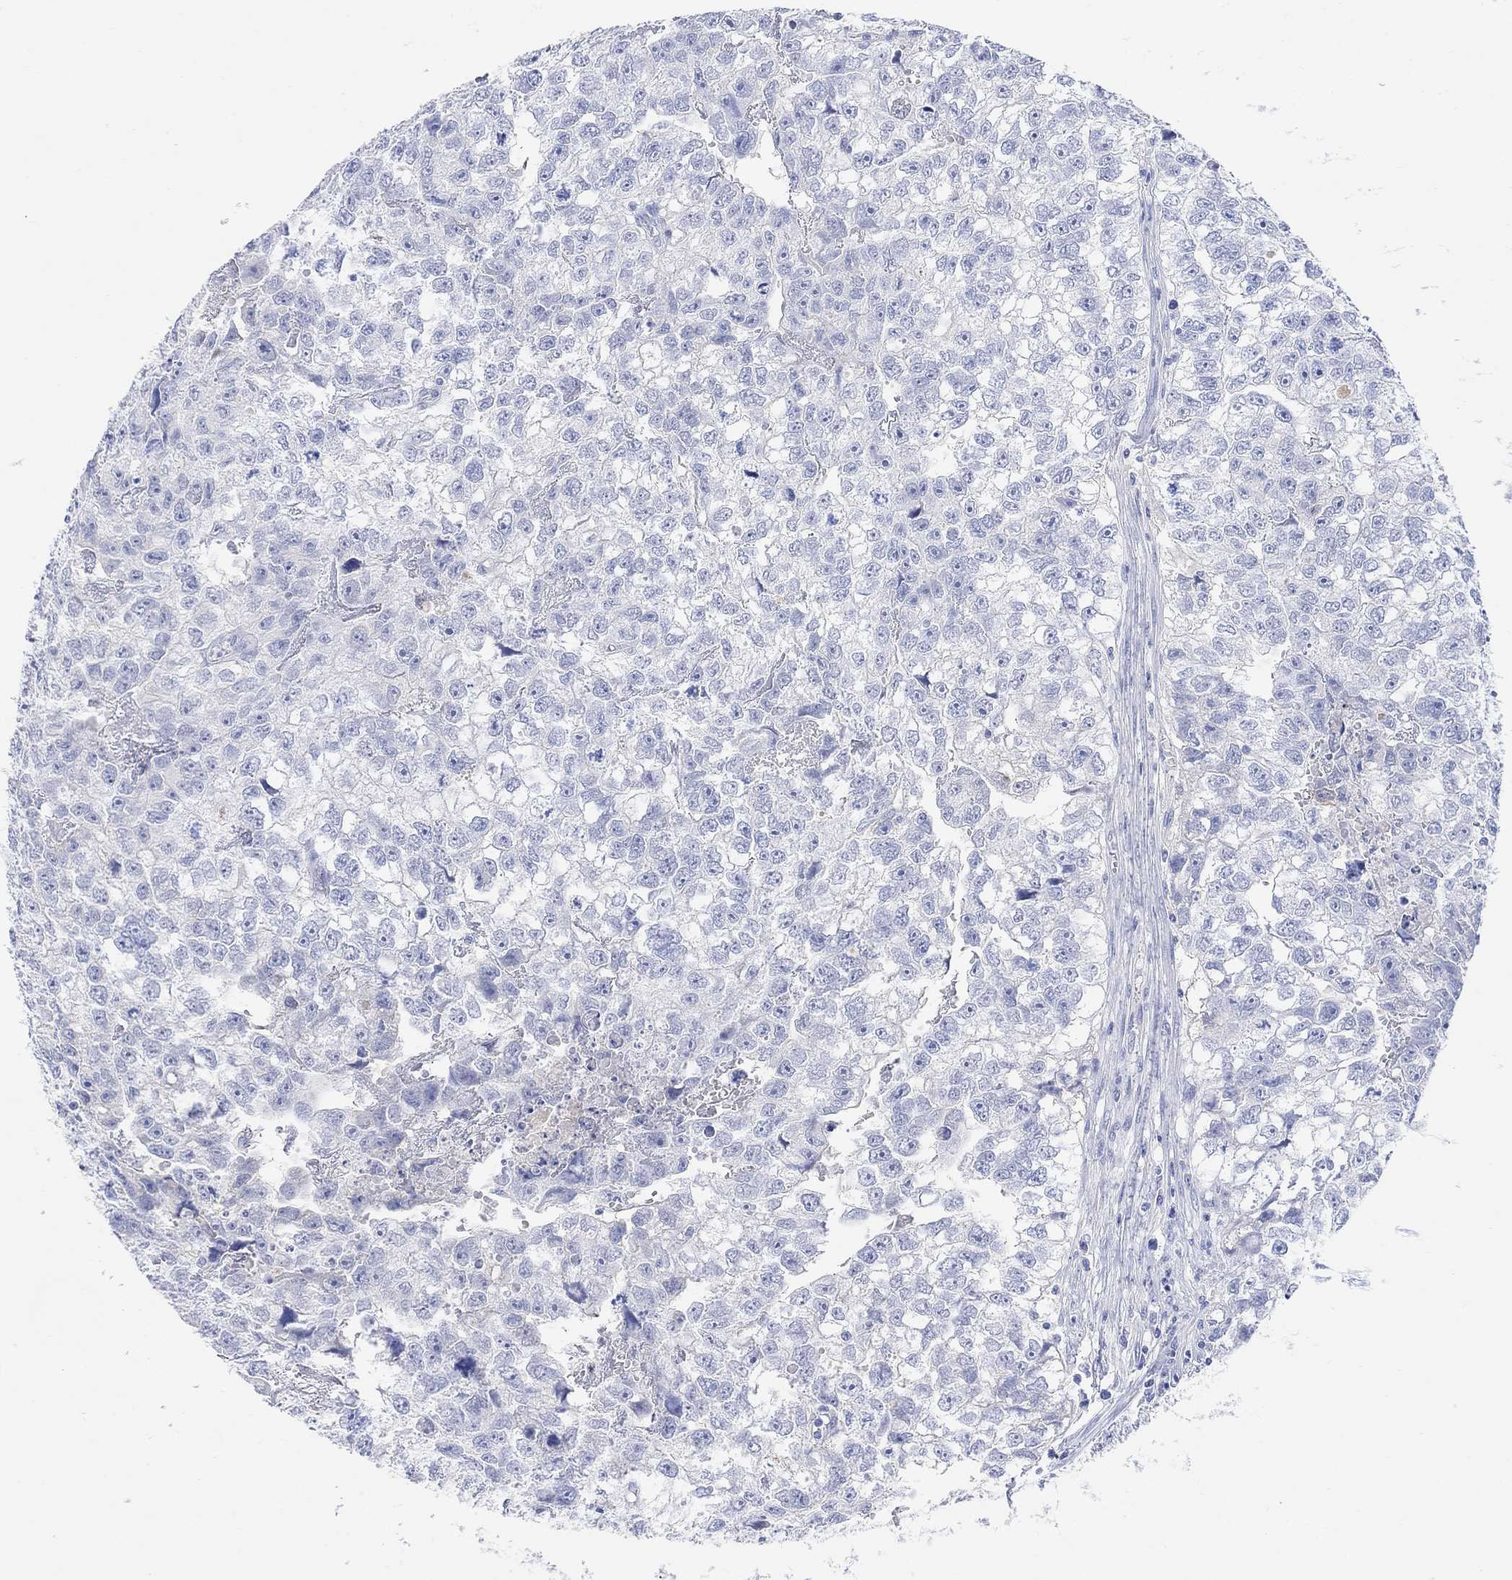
{"staining": {"intensity": "negative", "quantity": "none", "location": "none"}, "tissue": "testis cancer", "cell_type": "Tumor cells", "image_type": "cancer", "snomed": [{"axis": "morphology", "description": "Carcinoma, Embryonal, NOS"}, {"axis": "morphology", "description": "Teratoma, malignant, NOS"}, {"axis": "topography", "description": "Testis"}], "caption": "This is a micrograph of IHC staining of testis embryonal carcinoma, which shows no positivity in tumor cells. (DAB (3,3'-diaminobenzidine) immunohistochemistry (IHC) with hematoxylin counter stain).", "gene": "TYR", "patient": {"sex": "male", "age": 44}}